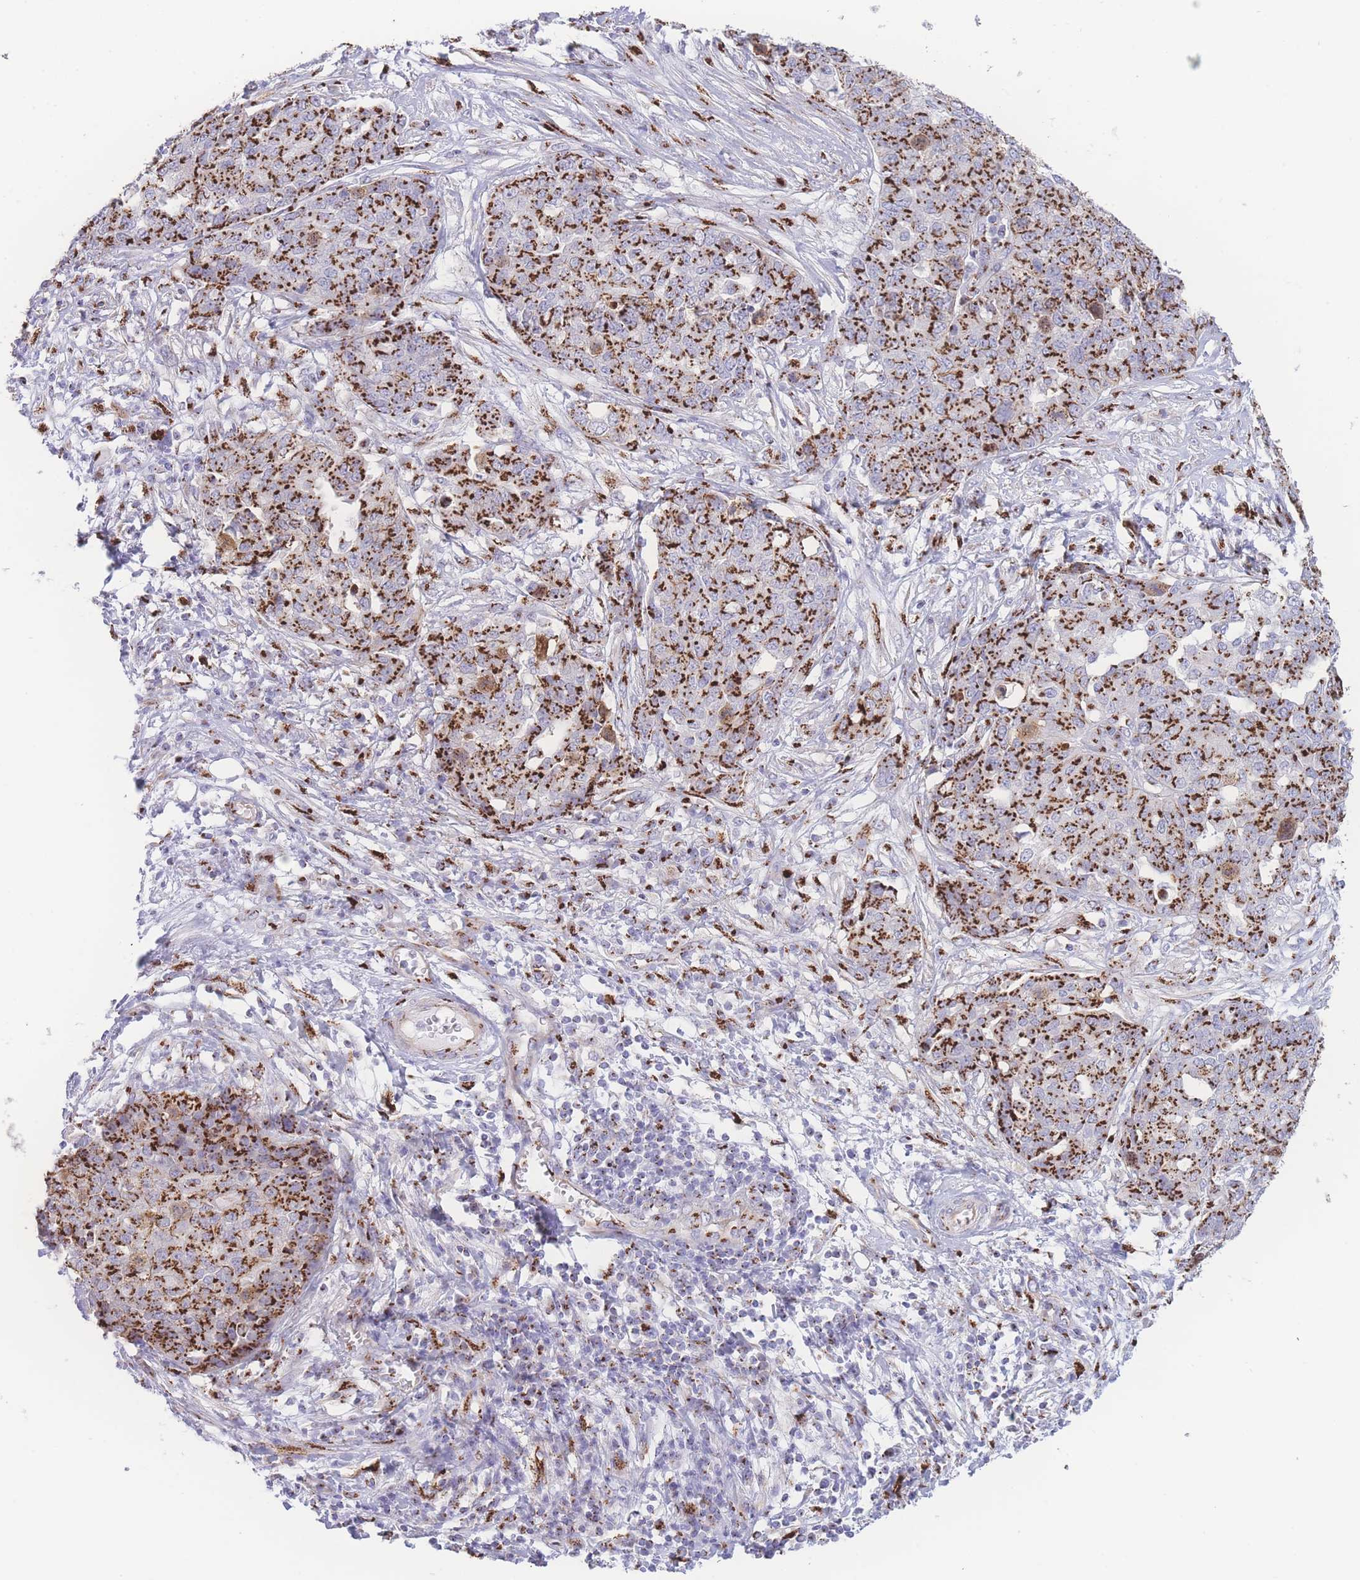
{"staining": {"intensity": "strong", "quantity": ">75%", "location": "cytoplasmic/membranous"}, "tissue": "ovarian cancer", "cell_type": "Tumor cells", "image_type": "cancer", "snomed": [{"axis": "morphology", "description": "Cystadenocarcinoma, serous, NOS"}, {"axis": "topography", "description": "Soft tissue"}, {"axis": "topography", "description": "Ovary"}], "caption": "An immunohistochemistry (IHC) micrograph of neoplastic tissue is shown. Protein staining in brown labels strong cytoplasmic/membranous positivity in ovarian cancer within tumor cells.", "gene": "GOLM2", "patient": {"sex": "female", "age": 57}}